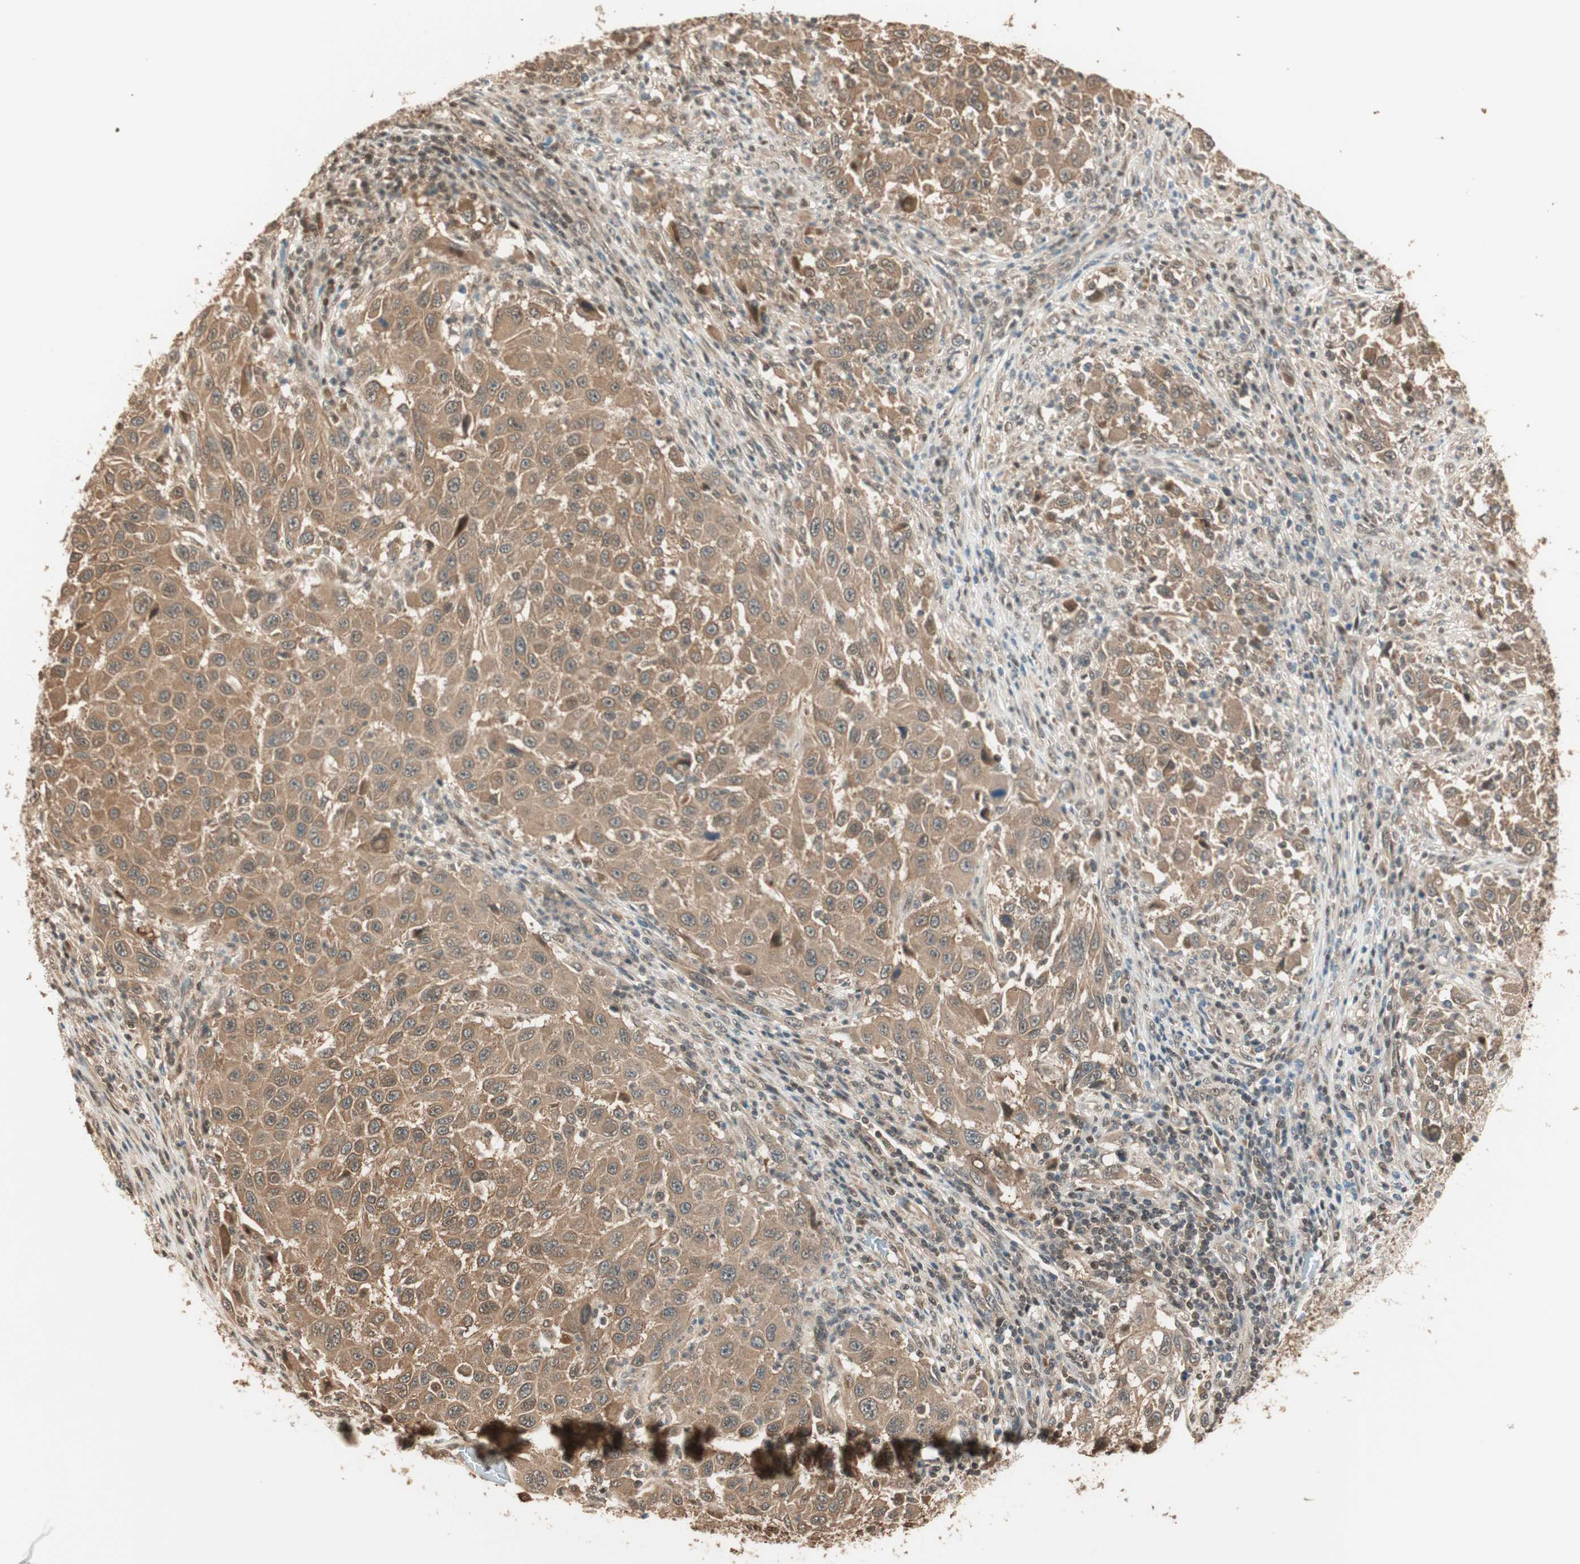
{"staining": {"intensity": "moderate", "quantity": ">75%", "location": "cytoplasmic/membranous"}, "tissue": "melanoma", "cell_type": "Tumor cells", "image_type": "cancer", "snomed": [{"axis": "morphology", "description": "Malignant melanoma, Metastatic site"}, {"axis": "topography", "description": "Lymph node"}], "caption": "A high-resolution image shows IHC staining of malignant melanoma (metastatic site), which displays moderate cytoplasmic/membranous positivity in about >75% of tumor cells.", "gene": "ZNF443", "patient": {"sex": "male", "age": 61}}